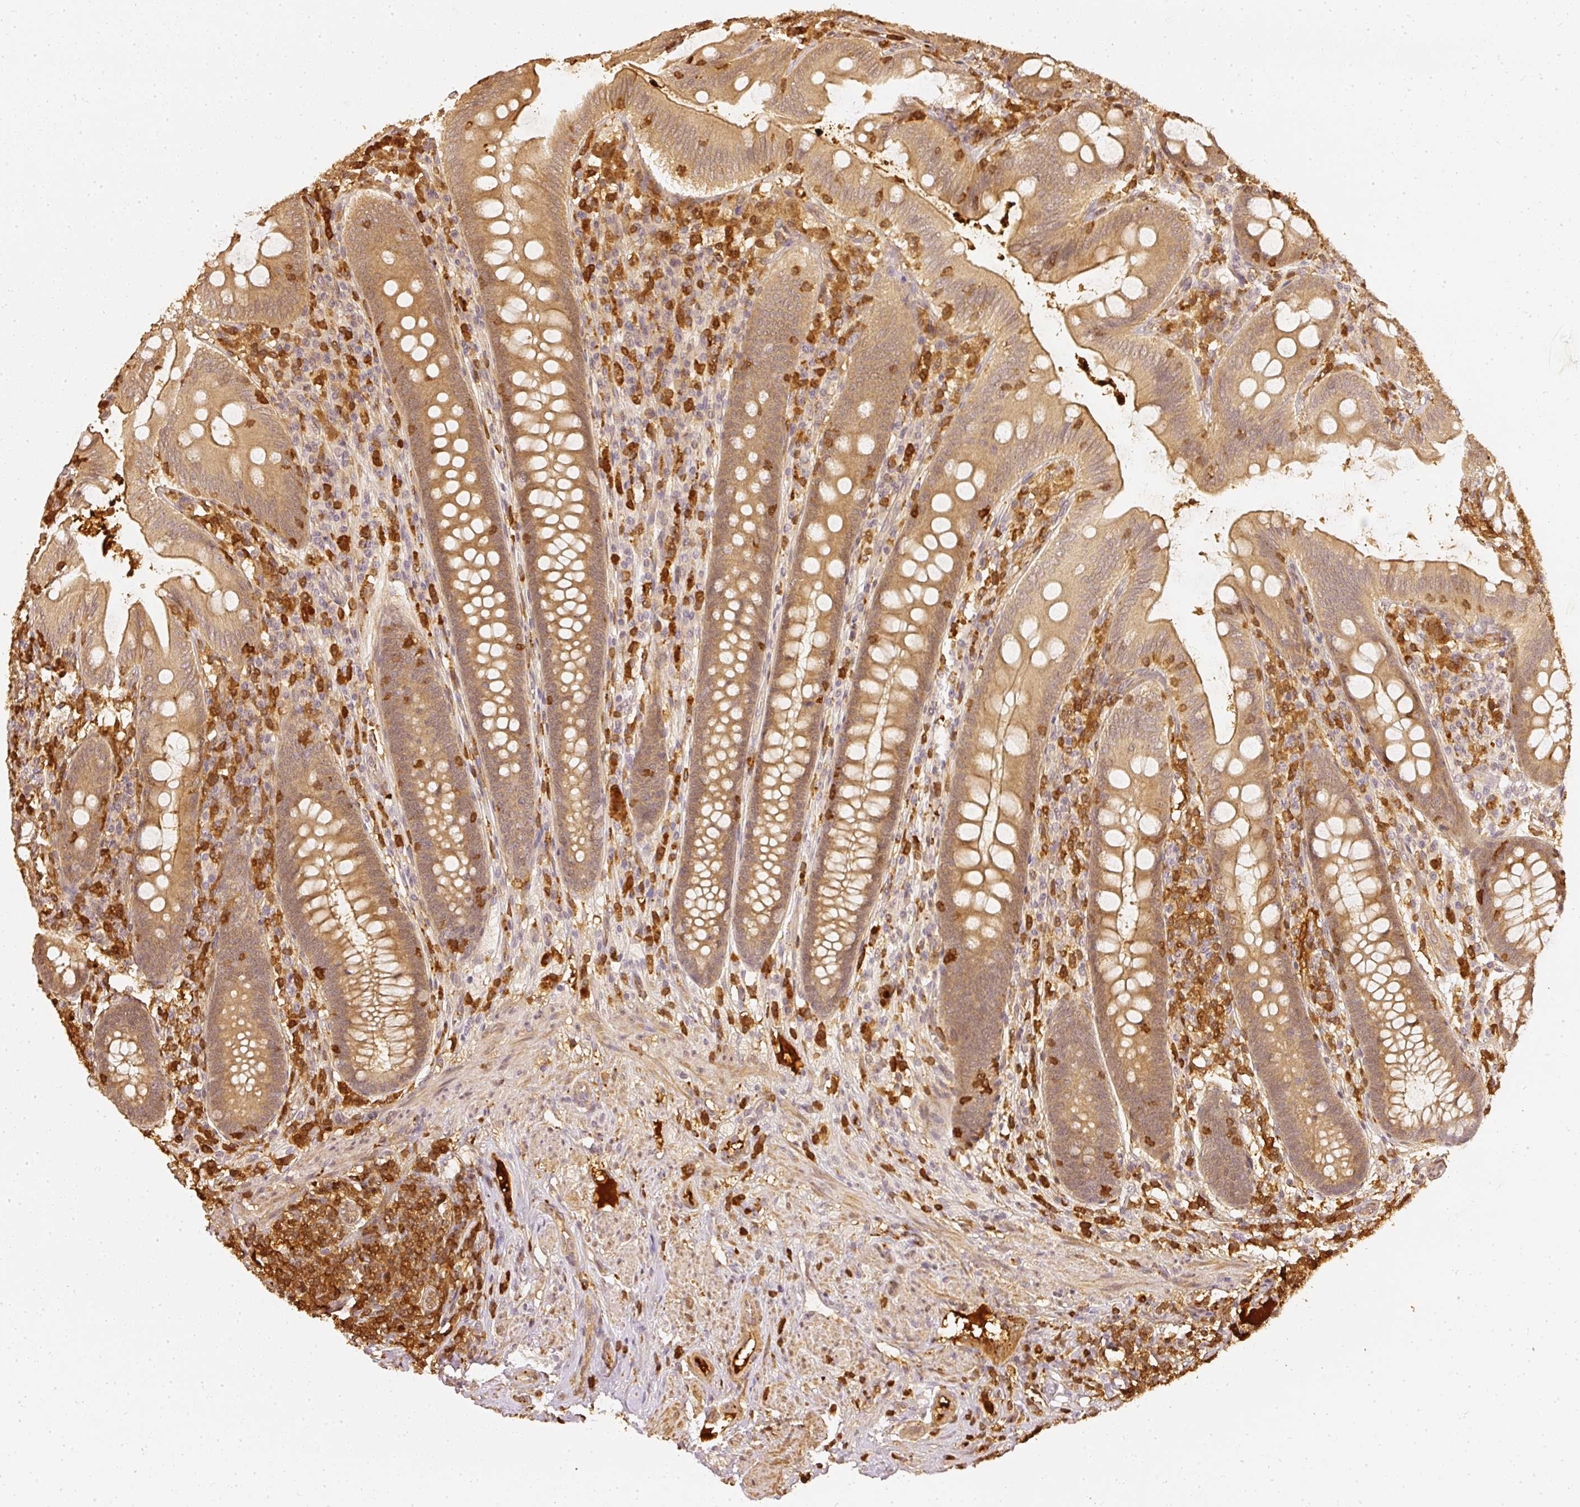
{"staining": {"intensity": "moderate", "quantity": ">75%", "location": "cytoplasmic/membranous"}, "tissue": "appendix", "cell_type": "Glandular cells", "image_type": "normal", "snomed": [{"axis": "morphology", "description": "Normal tissue, NOS"}, {"axis": "topography", "description": "Appendix"}], "caption": "Immunohistochemical staining of benign human appendix shows >75% levels of moderate cytoplasmic/membranous protein staining in approximately >75% of glandular cells. (DAB = brown stain, brightfield microscopy at high magnification).", "gene": "PFN1", "patient": {"sex": "male", "age": 71}}